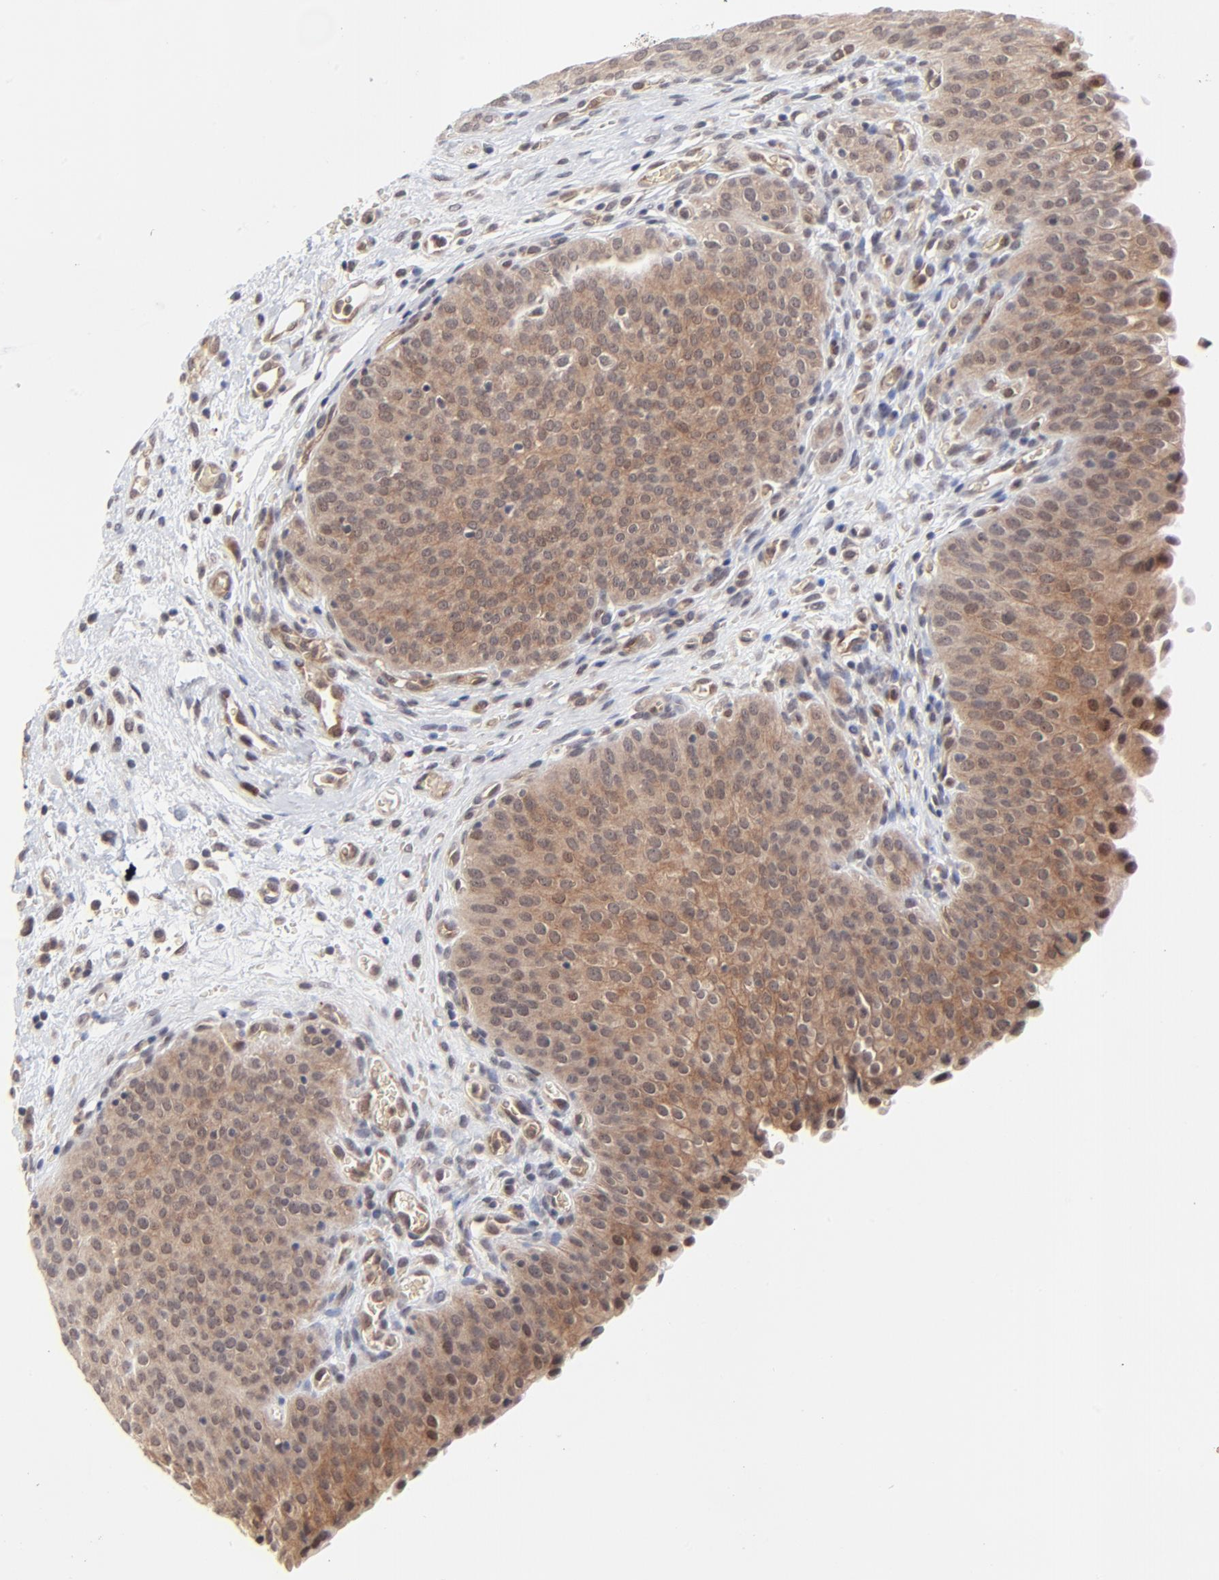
{"staining": {"intensity": "moderate", "quantity": ">75%", "location": "cytoplasmic/membranous"}, "tissue": "urinary bladder", "cell_type": "Urothelial cells", "image_type": "normal", "snomed": [{"axis": "morphology", "description": "Normal tissue, NOS"}, {"axis": "morphology", "description": "Dysplasia, NOS"}, {"axis": "topography", "description": "Urinary bladder"}], "caption": "DAB immunohistochemical staining of benign human urinary bladder reveals moderate cytoplasmic/membranous protein staining in about >75% of urothelial cells.", "gene": "CASP10", "patient": {"sex": "male", "age": 35}}